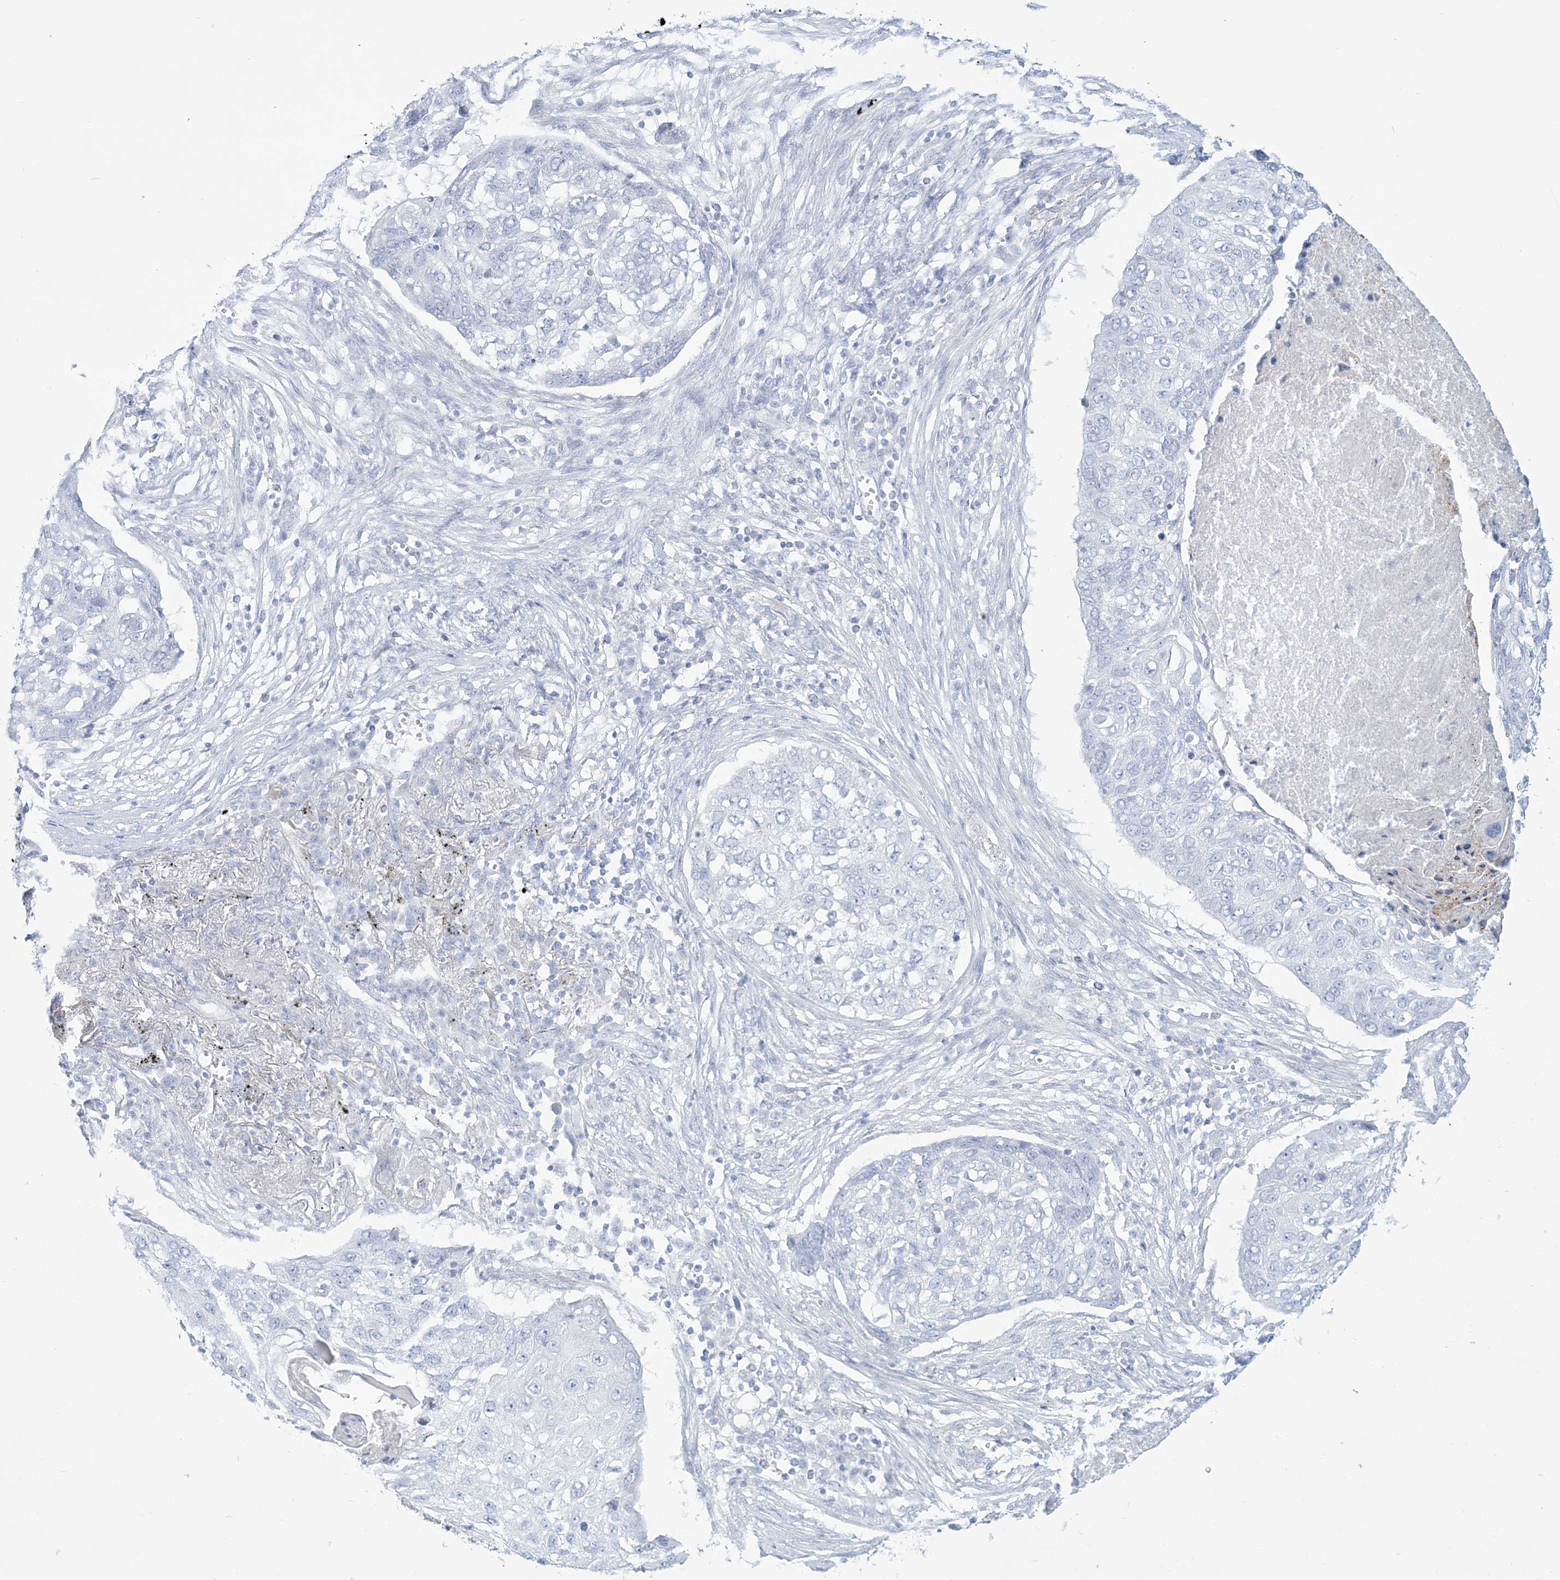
{"staining": {"intensity": "negative", "quantity": "none", "location": "none"}, "tissue": "lung cancer", "cell_type": "Tumor cells", "image_type": "cancer", "snomed": [{"axis": "morphology", "description": "Squamous cell carcinoma, NOS"}, {"axis": "topography", "description": "Lung"}], "caption": "Immunohistochemistry (IHC) of squamous cell carcinoma (lung) displays no staining in tumor cells.", "gene": "ADGB", "patient": {"sex": "female", "age": 63}}